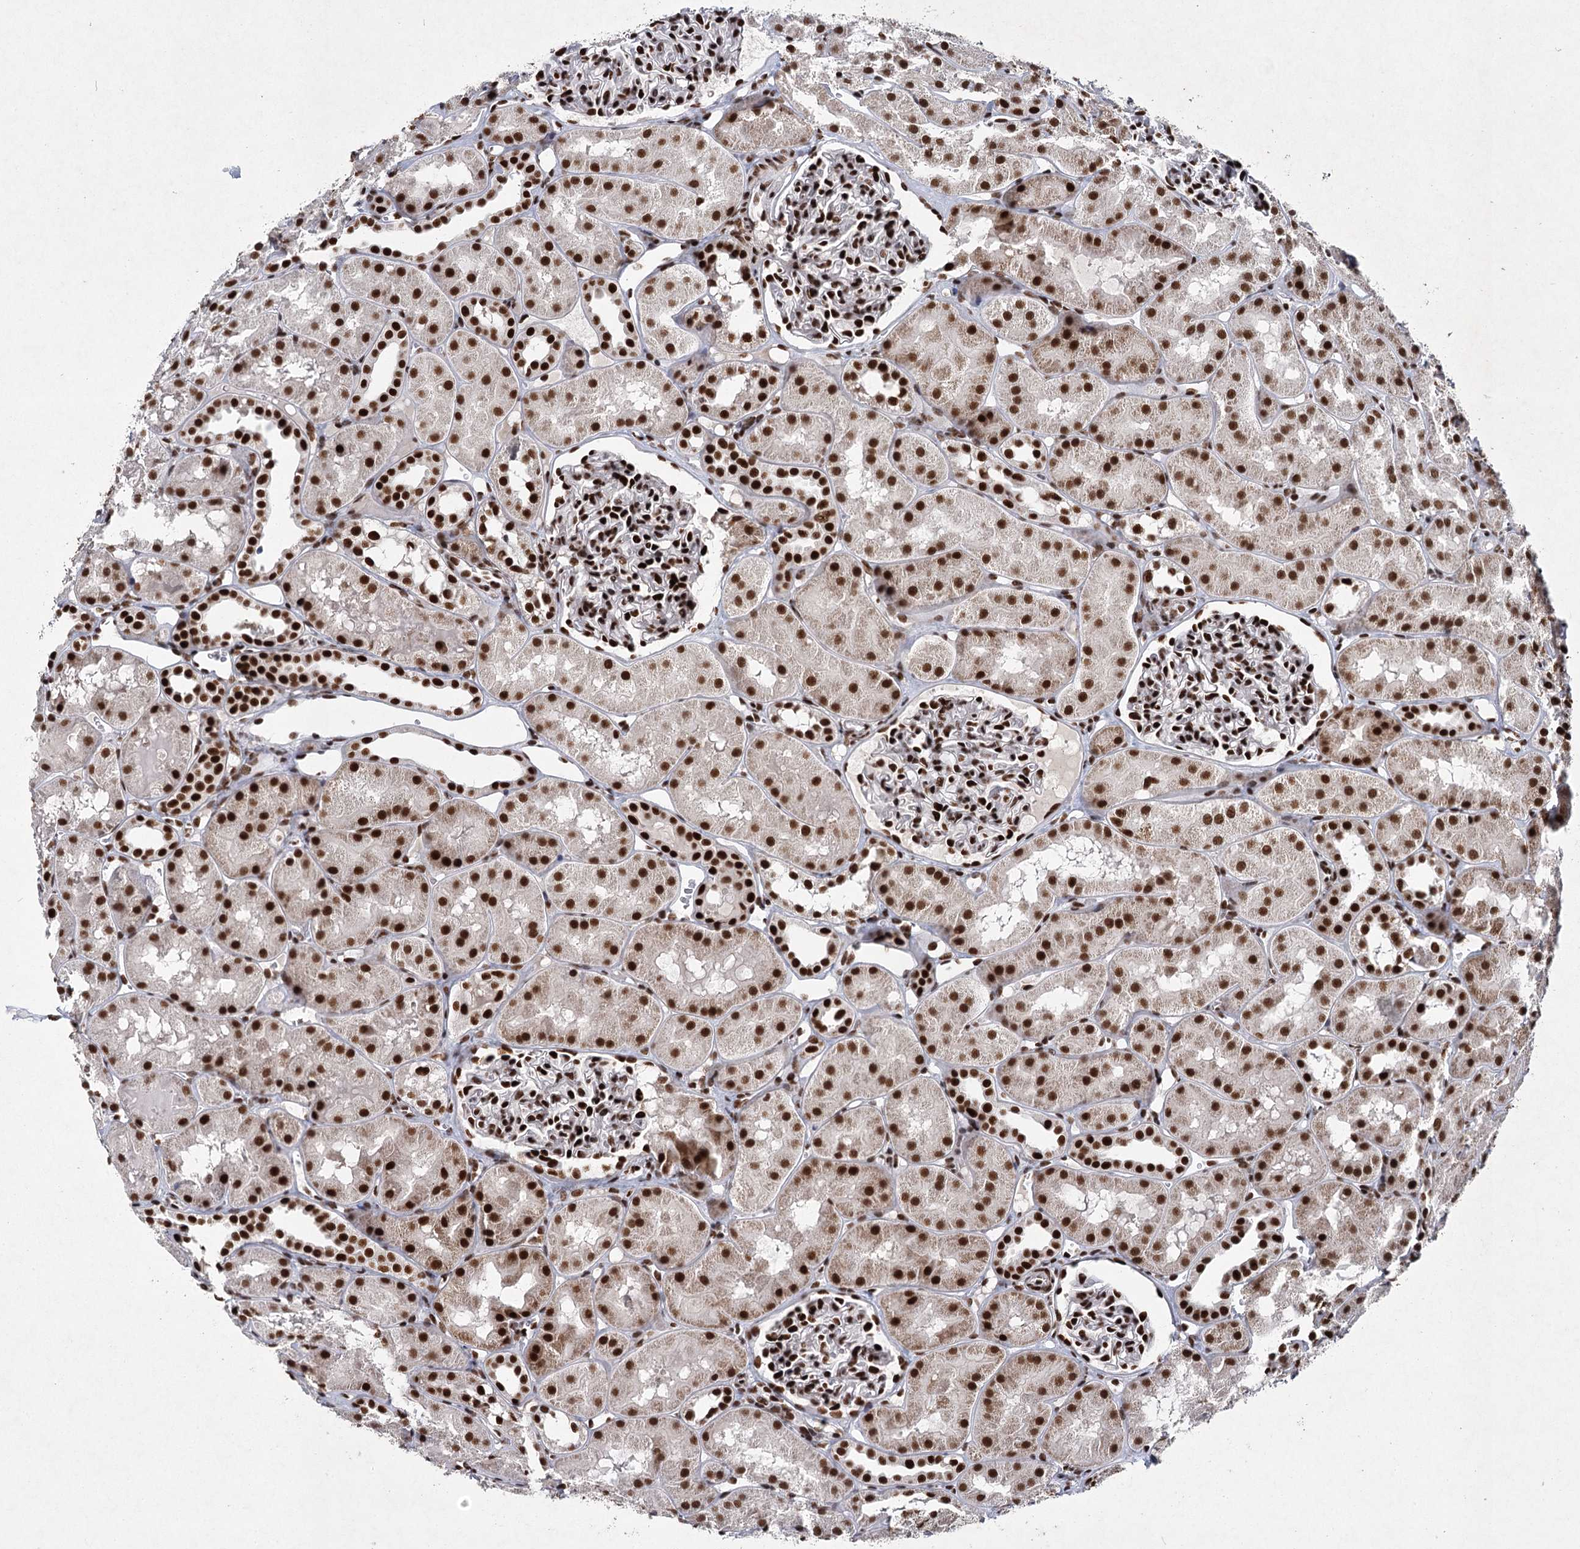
{"staining": {"intensity": "strong", "quantity": ">75%", "location": "nuclear"}, "tissue": "kidney", "cell_type": "Cells in glomeruli", "image_type": "normal", "snomed": [{"axis": "morphology", "description": "Normal tissue, NOS"}, {"axis": "topography", "description": "Kidney"}, {"axis": "topography", "description": "Urinary bladder"}], "caption": "Human kidney stained with a brown dye shows strong nuclear positive staining in approximately >75% of cells in glomeruli.", "gene": "SCAF8", "patient": {"sex": "male", "age": 16}}